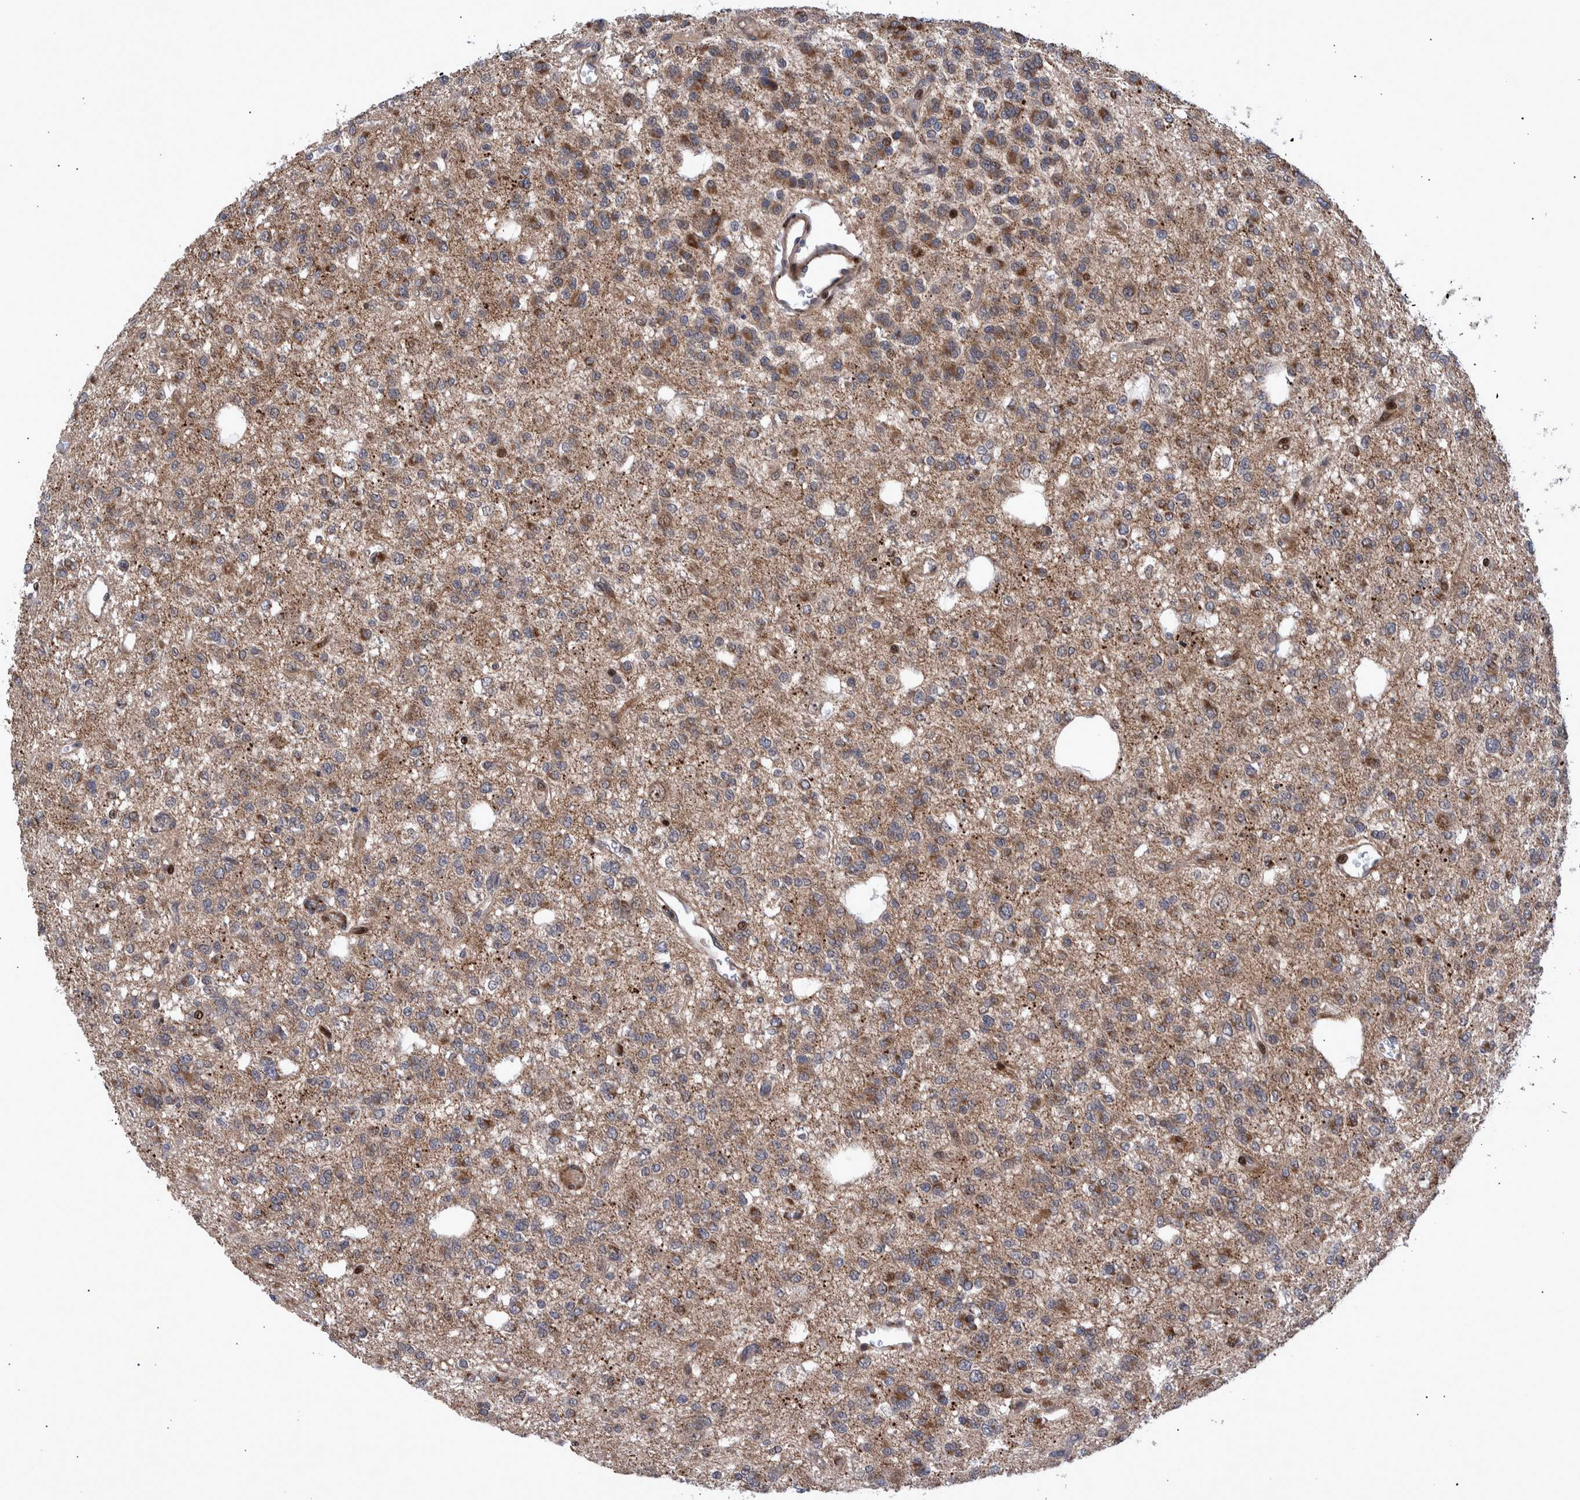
{"staining": {"intensity": "weak", "quantity": ">75%", "location": "cytoplasmic/membranous"}, "tissue": "glioma", "cell_type": "Tumor cells", "image_type": "cancer", "snomed": [{"axis": "morphology", "description": "Glioma, malignant, Low grade"}, {"axis": "topography", "description": "Brain"}], "caption": "Immunohistochemistry image of human glioma stained for a protein (brown), which exhibits low levels of weak cytoplasmic/membranous staining in about >75% of tumor cells.", "gene": "SHISA6", "patient": {"sex": "male", "age": 38}}